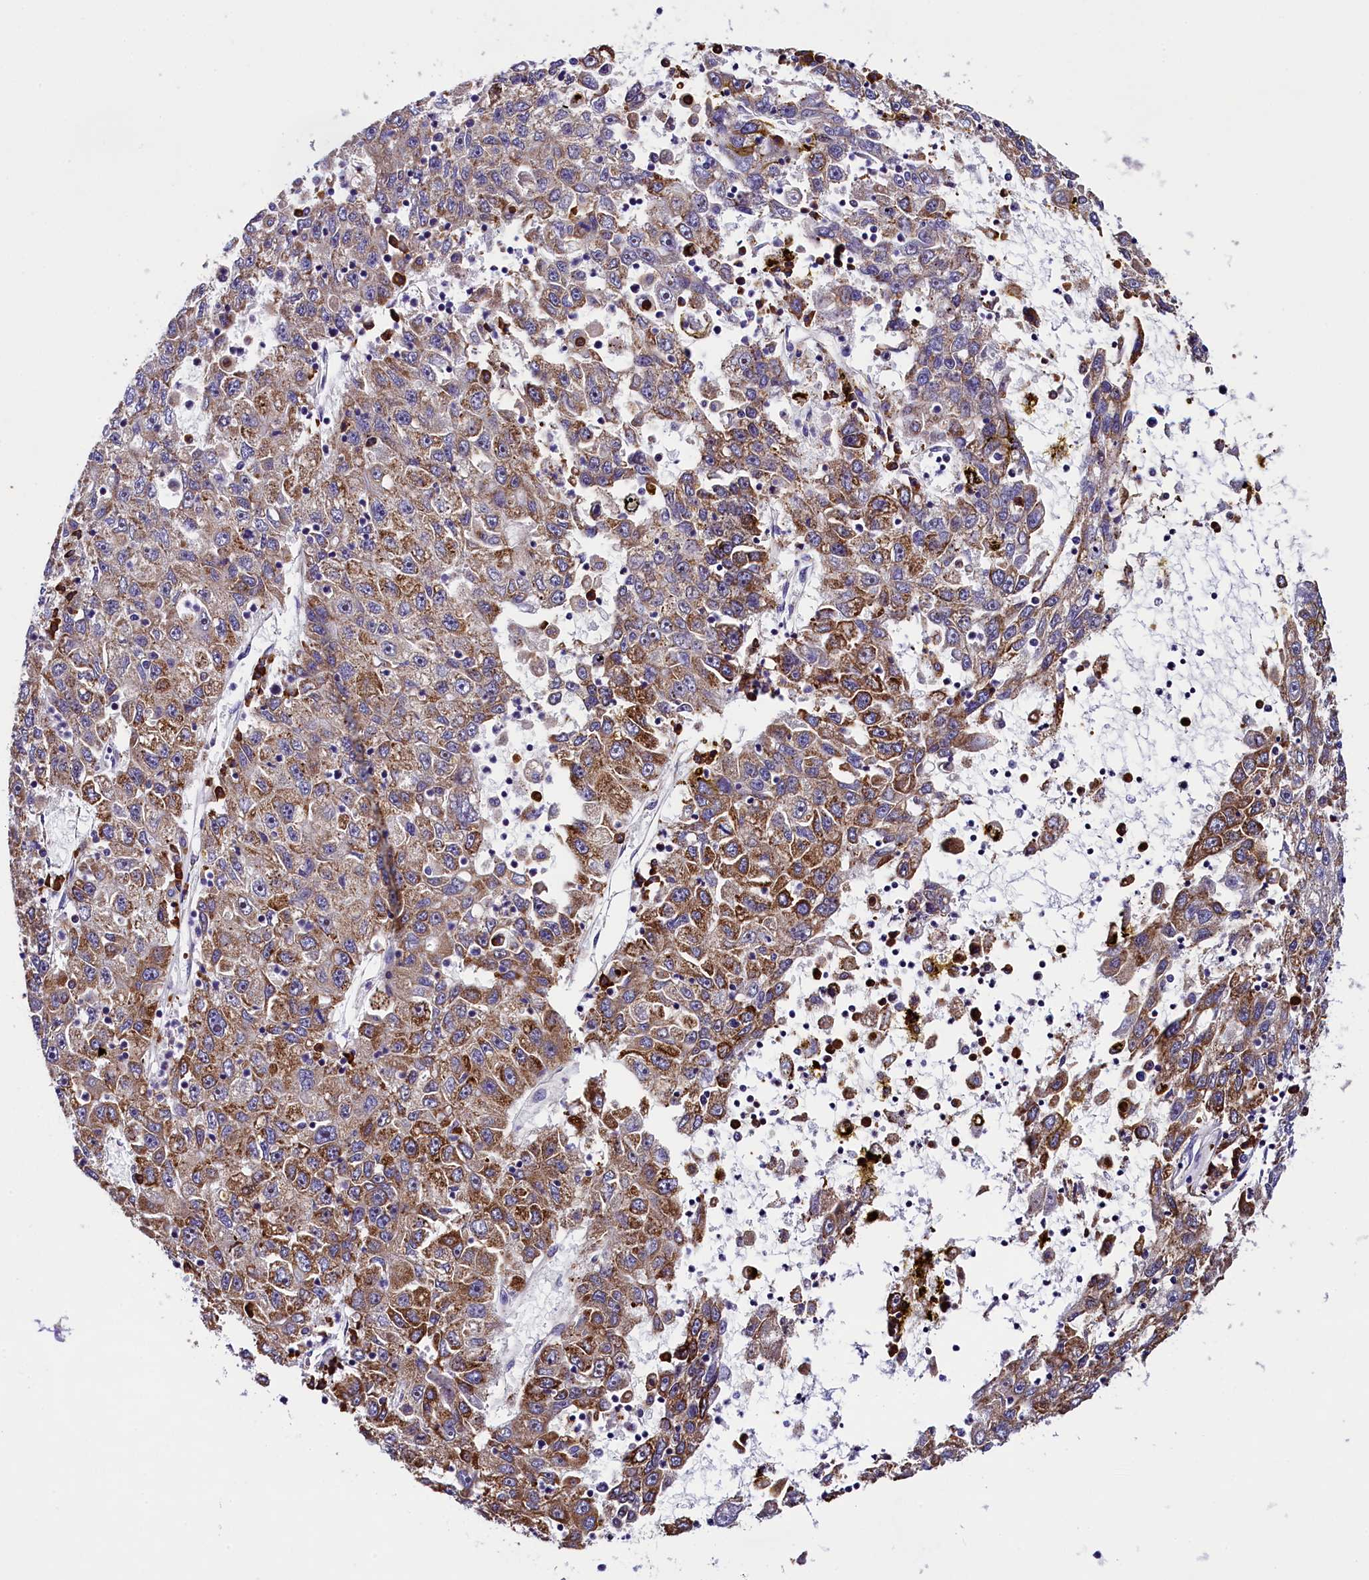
{"staining": {"intensity": "moderate", "quantity": ">75%", "location": "cytoplasmic/membranous"}, "tissue": "liver cancer", "cell_type": "Tumor cells", "image_type": "cancer", "snomed": [{"axis": "morphology", "description": "Carcinoma, Hepatocellular, NOS"}, {"axis": "topography", "description": "Liver"}], "caption": "The image displays staining of hepatocellular carcinoma (liver), revealing moderate cytoplasmic/membranous protein staining (brown color) within tumor cells.", "gene": "CAPS2", "patient": {"sex": "male", "age": 49}}